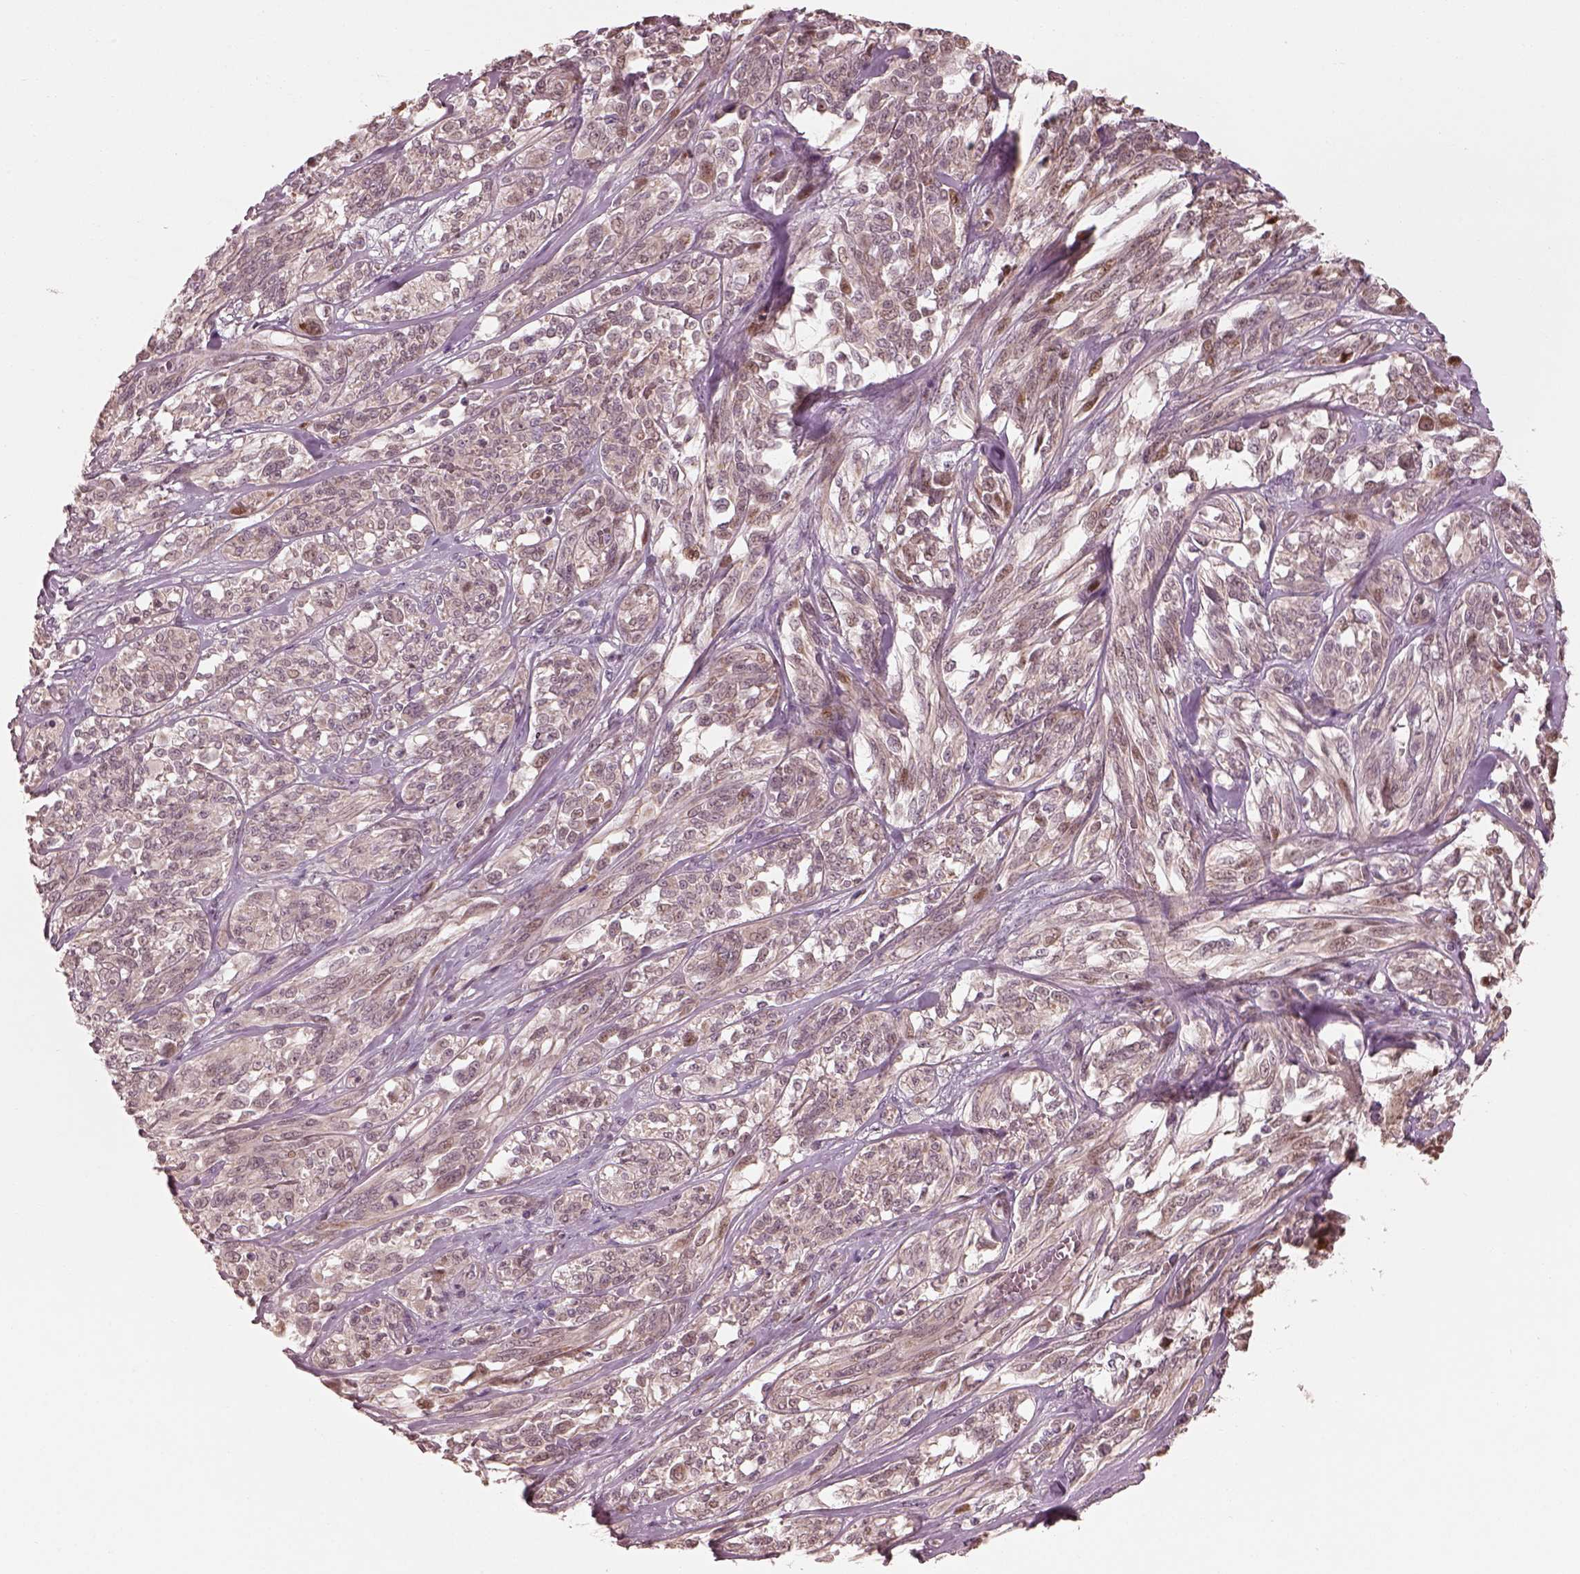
{"staining": {"intensity": "weak", "quantity": "<25%", "location": "cytoplasmic/membranous"}, "tissue": "melanoma", "cell_type": "Tumor cells", "image_type": "cancer", "snomed": [{"axis": "morphology", "description": "Malignant melanoma, NOS"}, {"axis": "topography", "description": "Skin"}], "caption": "Immunohistochemical staining of malignant melanoma demonstrates no significant expression in tumor cells. Nuclei are stained in blue.", "gene": "SLC25A46", "patient": {"sex": "female", "age": 91}}